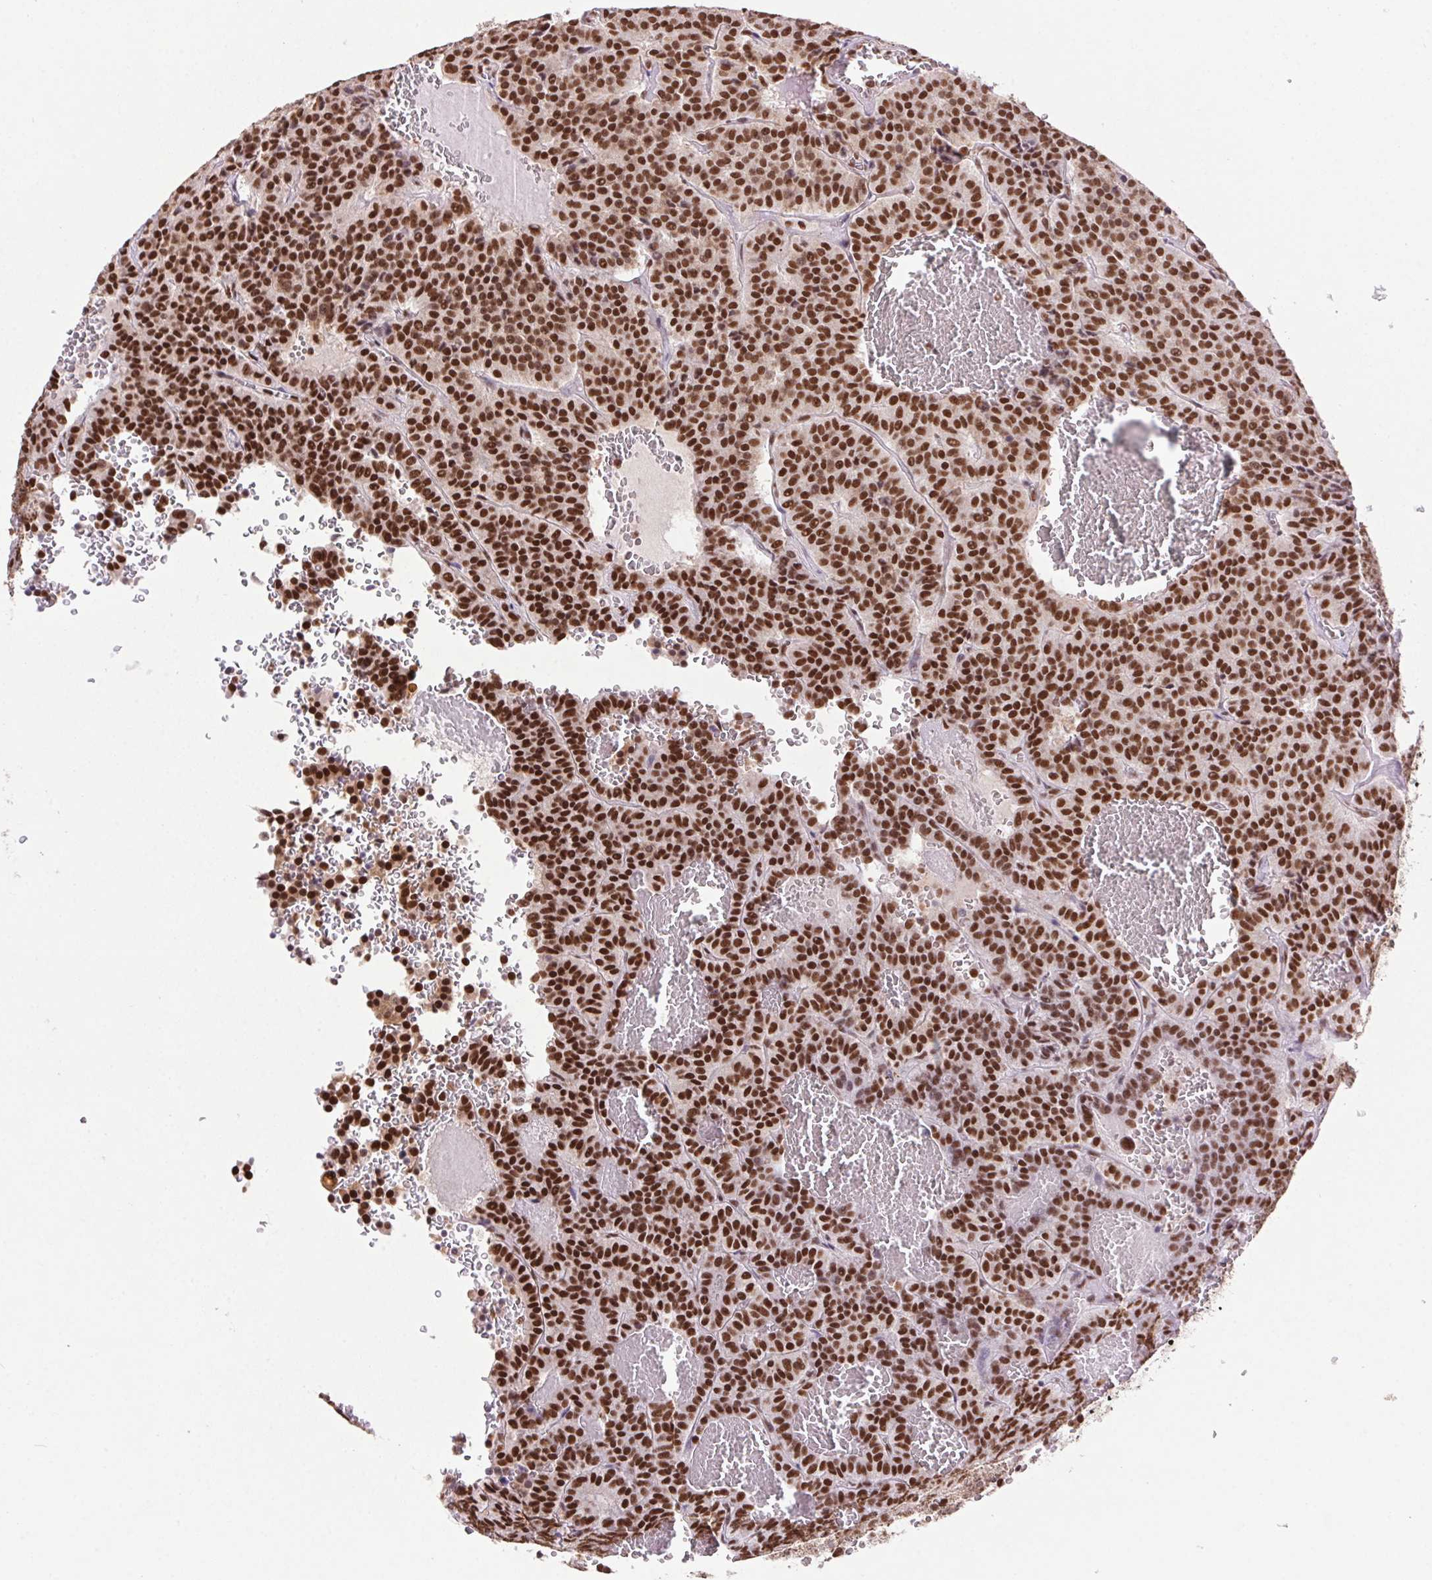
{"staining": {"intensity": "strong", "quantity": ">75%", "location": "nuclear"}, "tissue": "carcinoid", "cell_type": "Tumor cells", "image_type": "cancer", "snomed": [{"axis": "morphology", "description": "Carcinoid, malignant, NOS"}, {"axis": "topography", "description": "Lung"}], "caption": "Immunohistochemistry (IHC) histopathology image of human carcinoid (malignant) stained for a protein (brown), which demonstrates high levels of strong nuclear positivity in about >75% of tumor cells.", "gene": "ZNF207", "patient": {"sex": "male", "age": 70}}